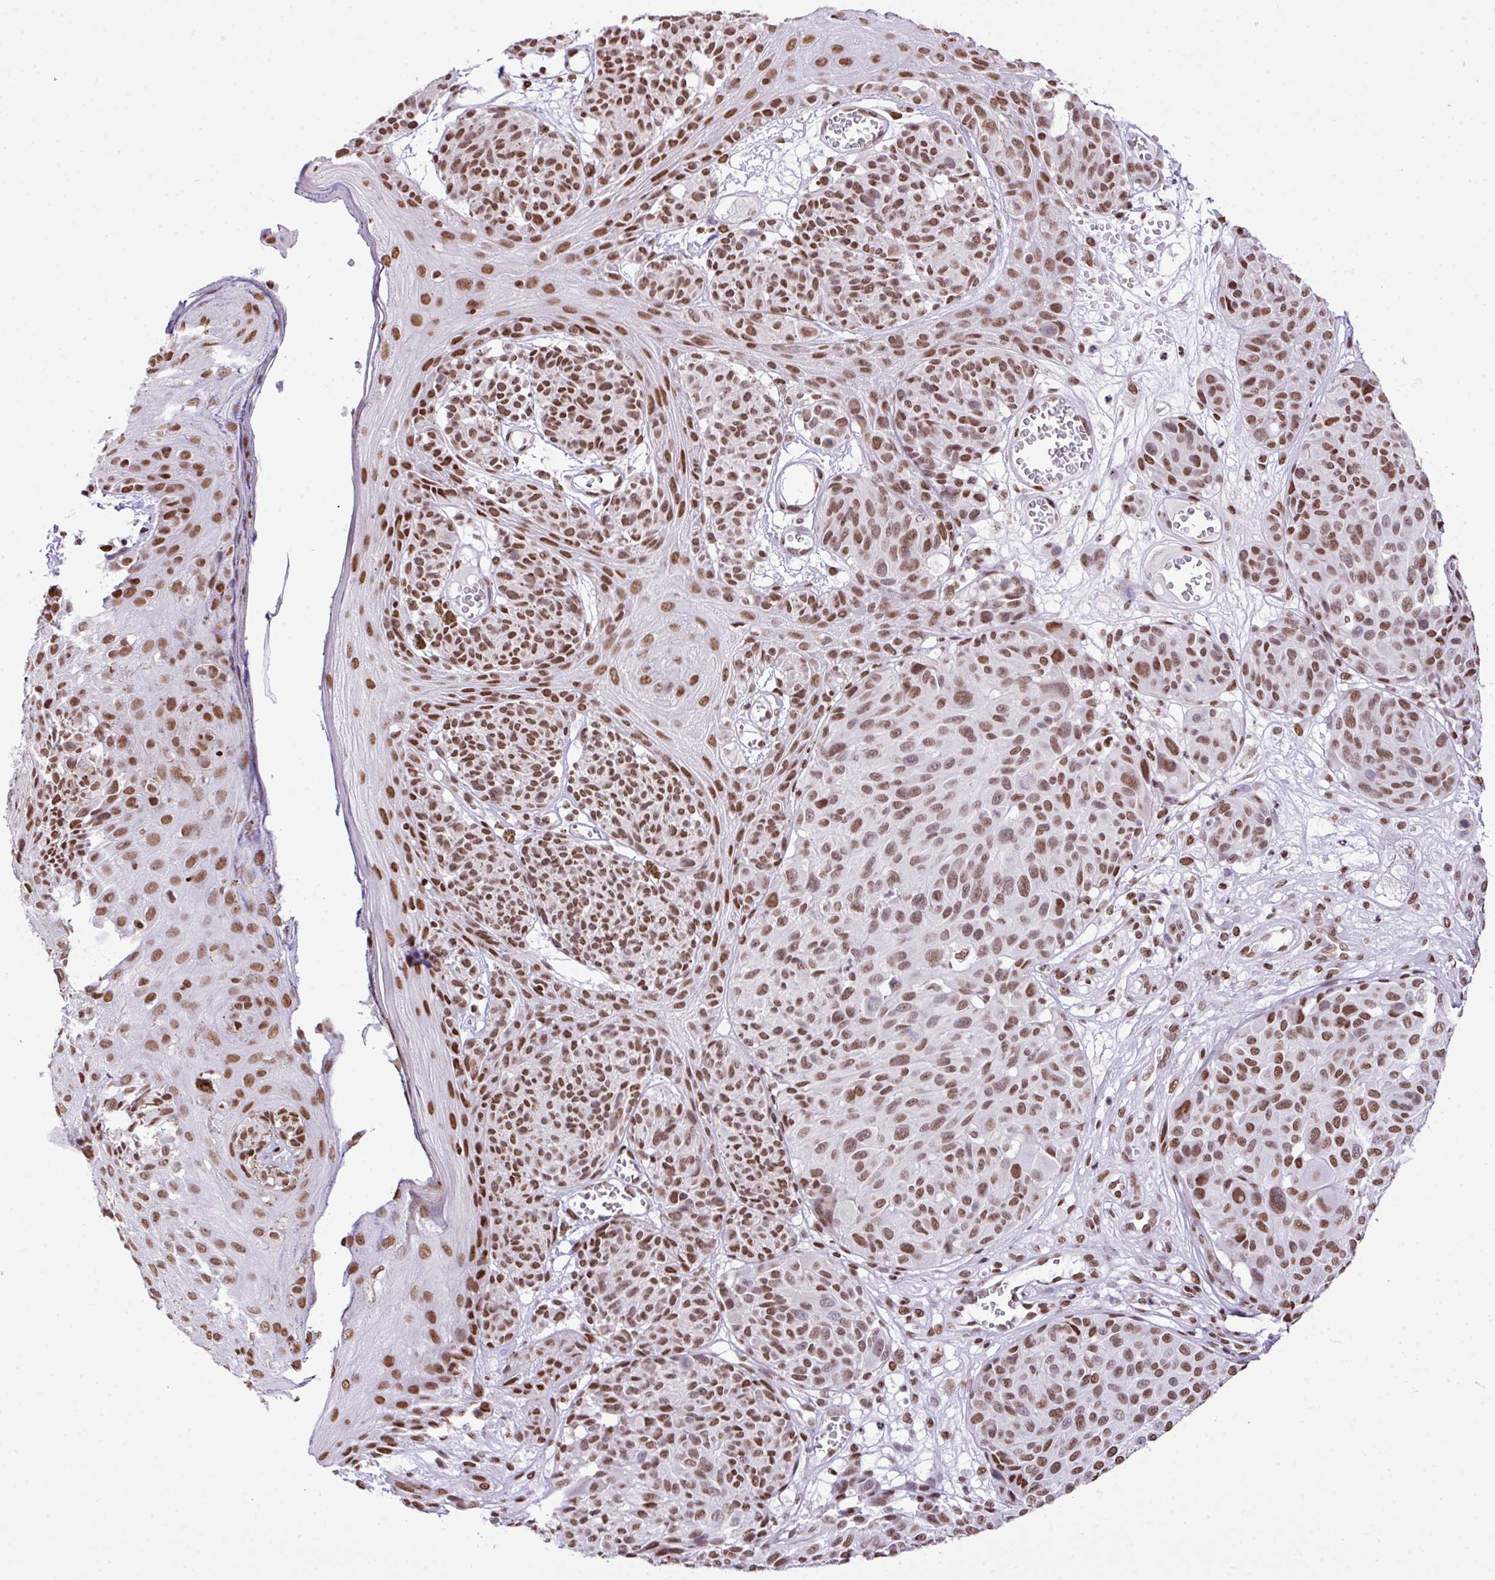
{"staining": {"intensity": "moderate", "quantity": ">75%", "location": "nuclear"}, "tissue": "melanoma", "cell_type": "Tumor cells", "image_type": "cancer", "snomed": [{"axis": "morphology", "description": "Malignant melanoma, NOS"}, {"axis": "topography", "description": "Skin"}], "caption": "Tumor cells demonstrate medium levels of moderate nuclear staining in approximately >75% of cells in malignant melanoma.", "gene": "RARG", "patient": {"sex": "male", "age": 83}}